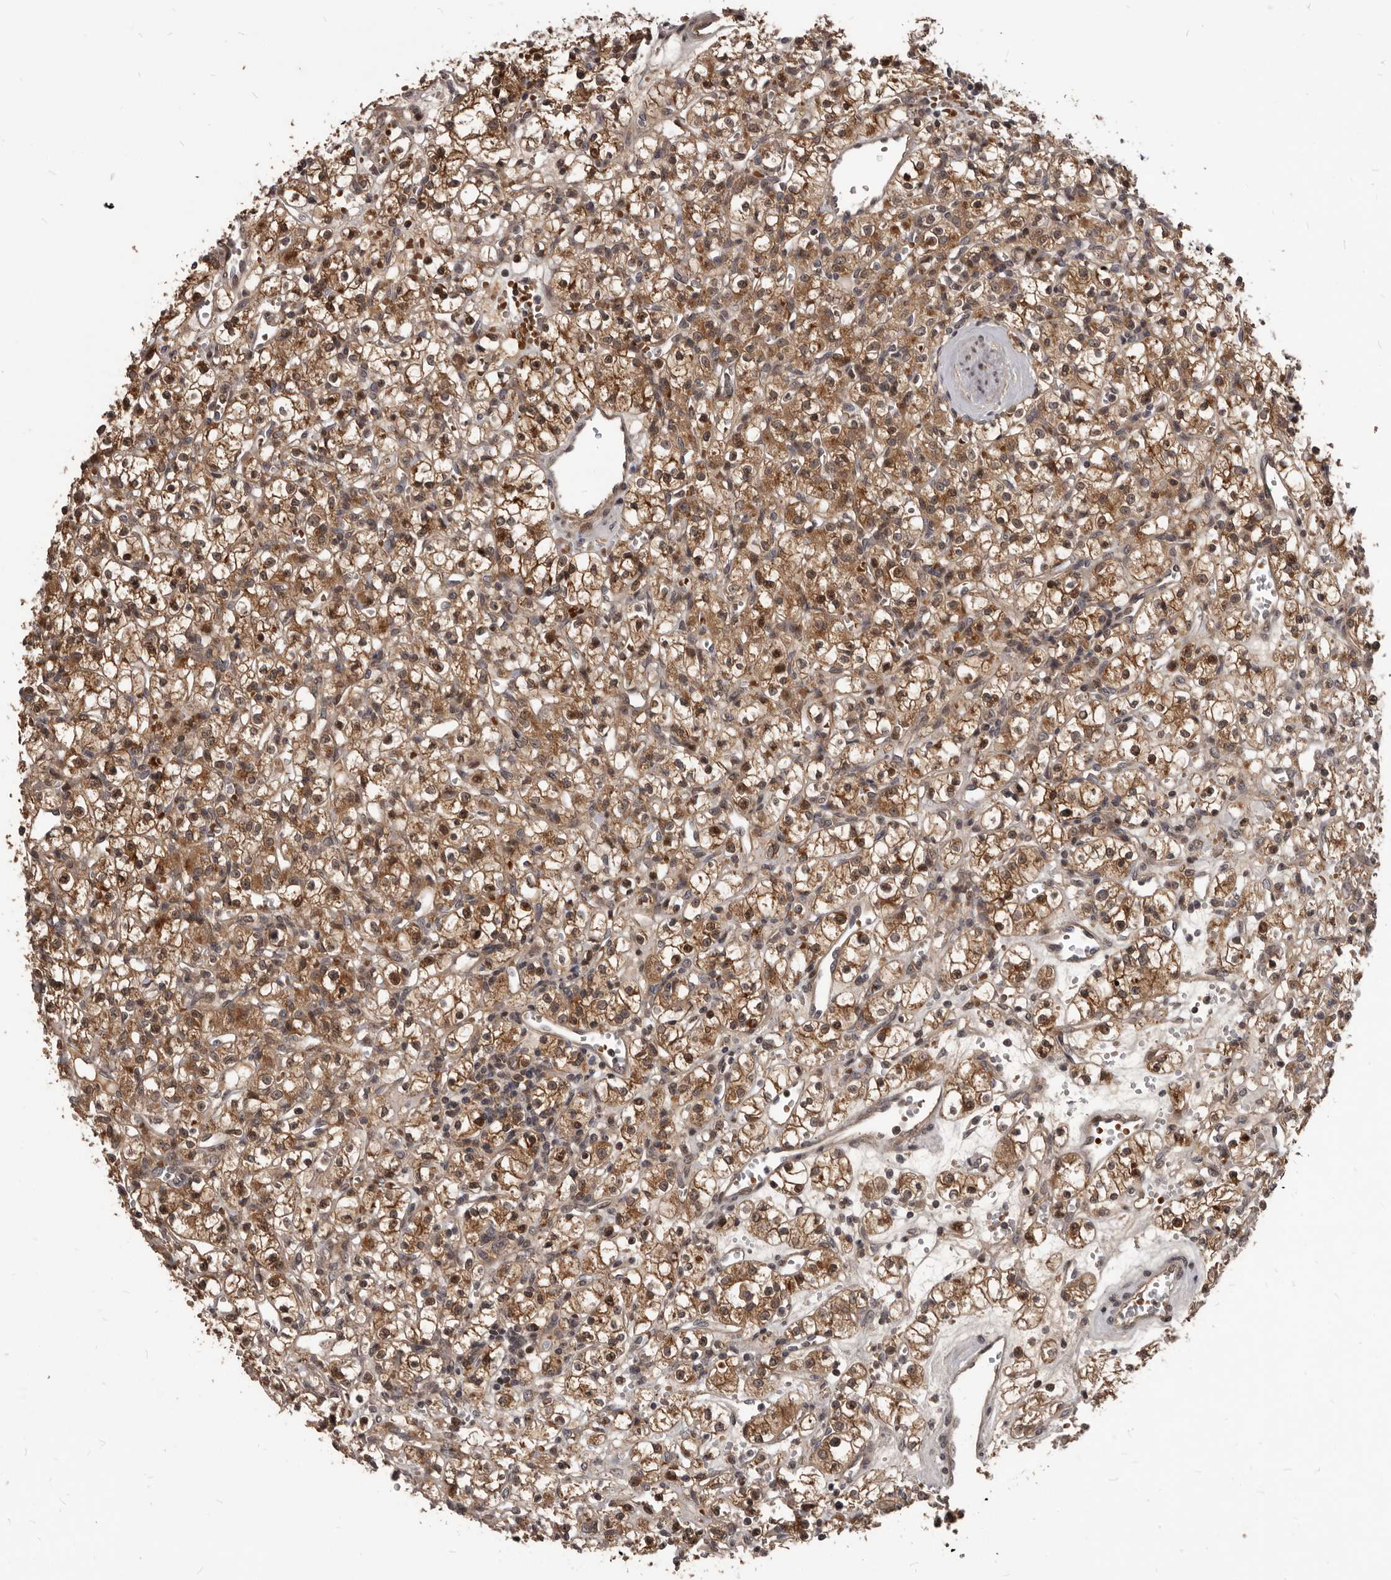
{"staining": {"intensity": "moderate", "quantity": ">75%", "location": "cytoplasmic/membranous,nuclear"}, "tissue": "renal cancer", "cell_type": "Tumor cells", "image_type": "cancer", "snomed": [{"axis": "morphology", "description": "Adenocarcinoma, NOS"}, {"axis": "topography", "description": "Kidney"}], "caption": "This histopathology image shows IHC staining of human adenocarcinoma (renal), with medium moderate cytoplasmic/membranous and nuclear staining in about >75% of tumor cells.", "gene": "GABPB2", "patient": {"sex": "female", "age": 59}}